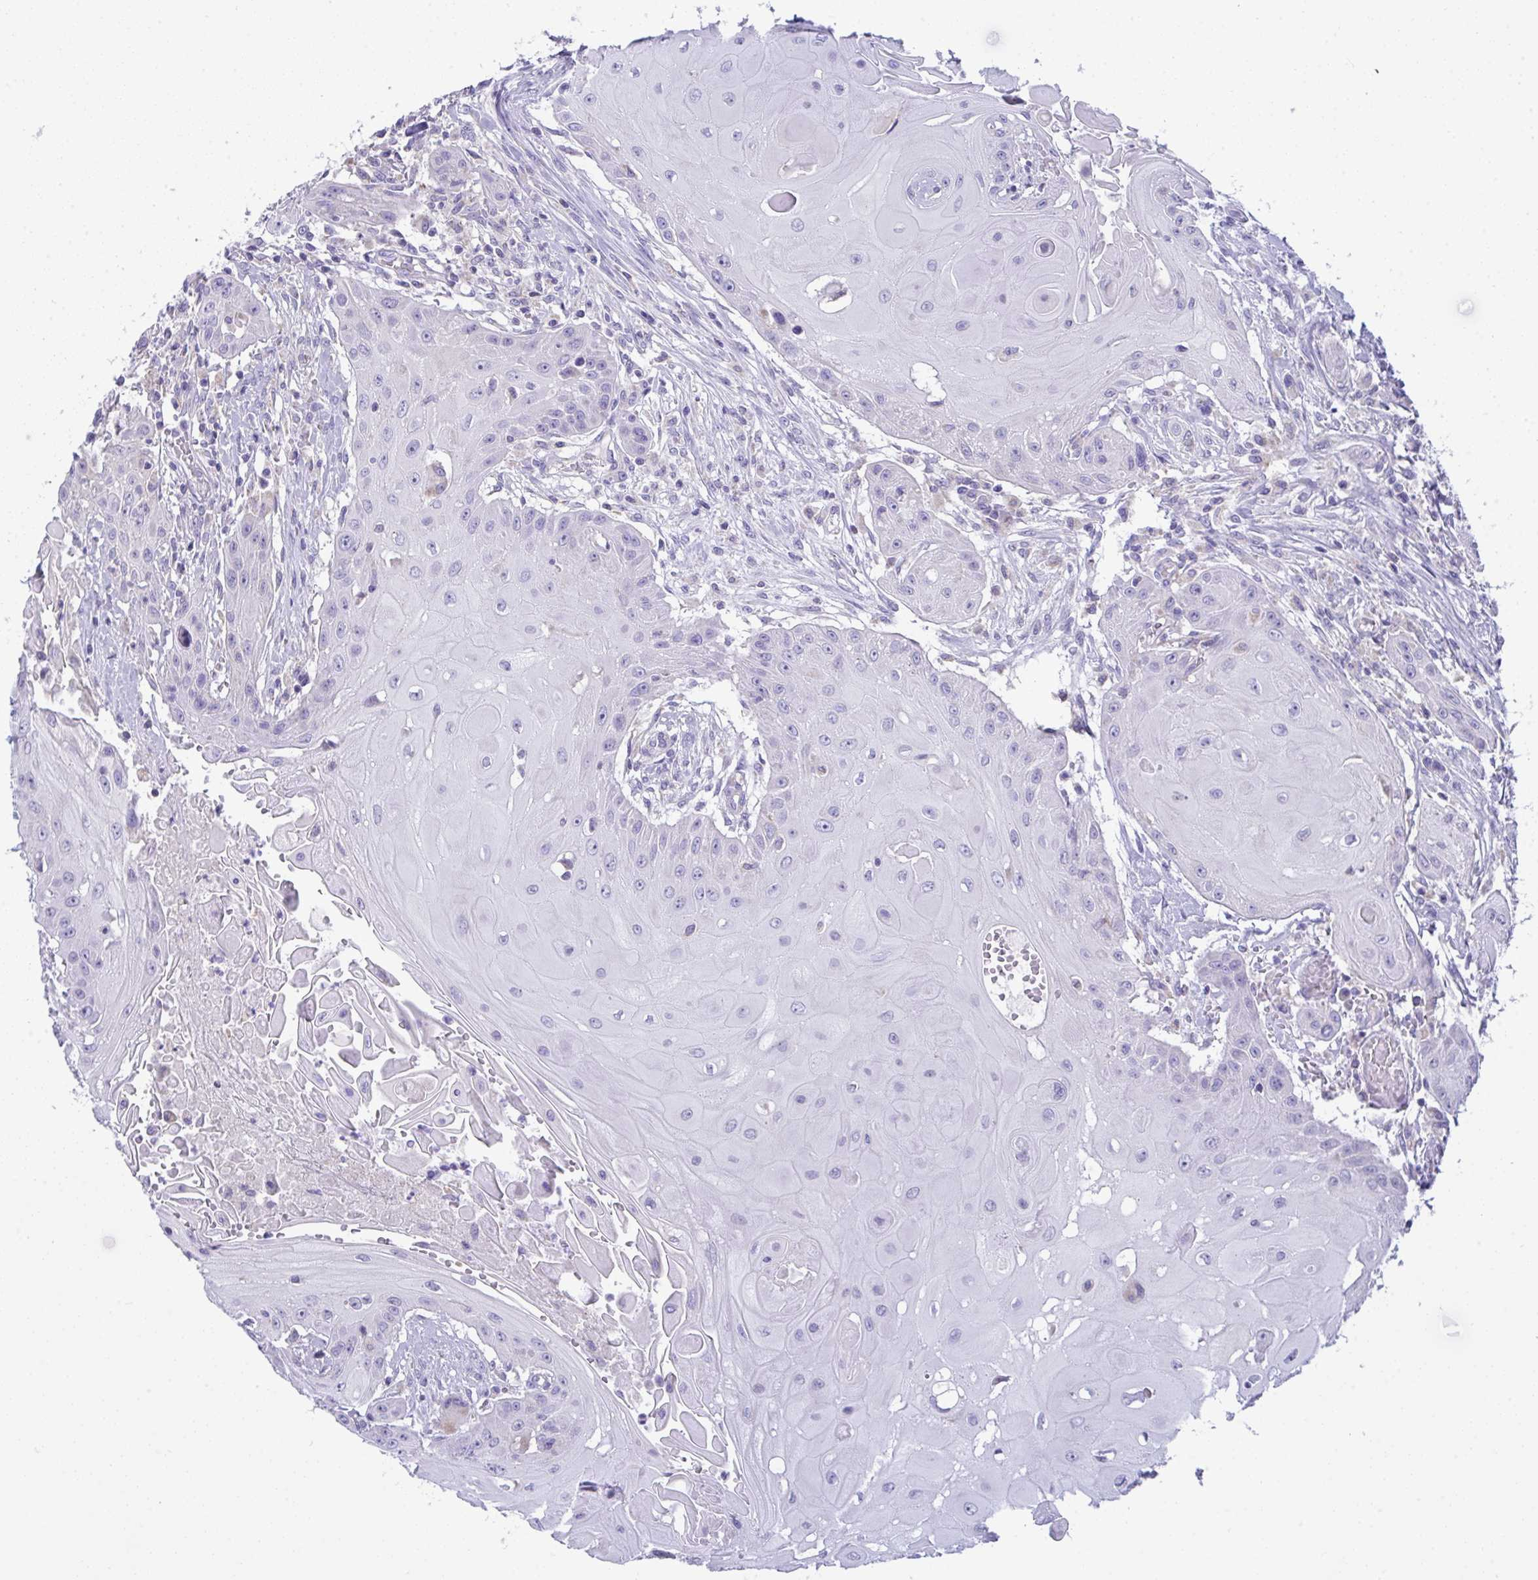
{"staining": {"intensity": "negative", "quantity": "none", "location": "none"}, "tissue": "head and neck cancer", "cell_type": "Tumor cells", "image_type": "cancer", "snomed": [{"axis": "morphology", "description": "Squamous cell carcinoma, NOS"}, {"axis": "topography", "description": "Oral tissue"}, {"axis": "topography", "description": "Head-Neck"}, {"axis": "topography", "description": "Neck, NOS"}], "caption": "The immunohistochemistry (IHC) photomicrograph has no significant expression in tumor cells of squamous cell carcinoma (head and neck) tissue.", "gene": "PLA2G12B", "patient": {"sex": "female", "age": 55}}